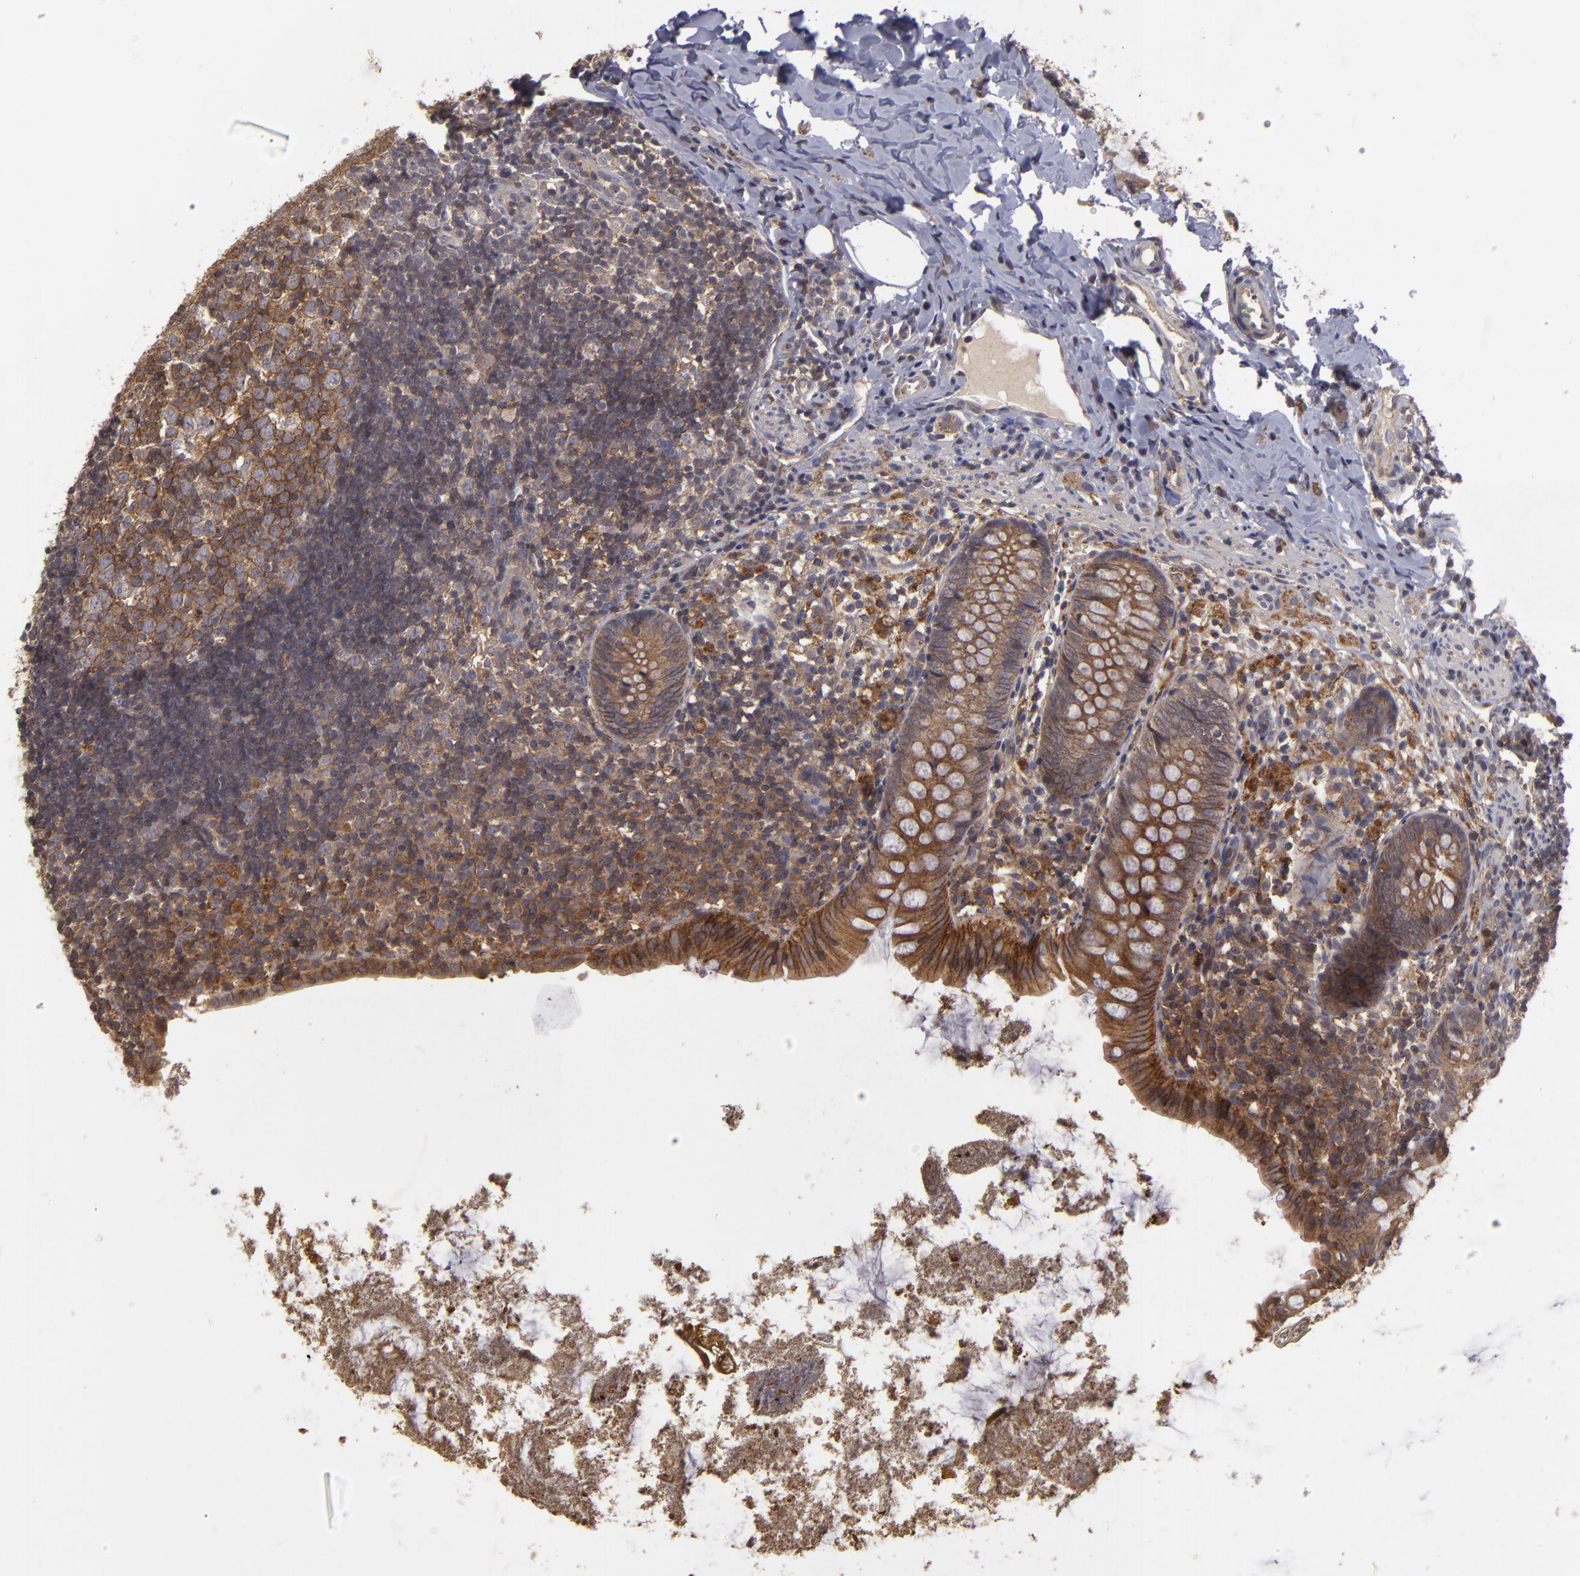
{"staining": {"intensity": "strong", "quantity": ">75%", "location": "cytoplasmic/membranous"}, "tissue": "appendix", "cell_type": "Glandular cells", "image_type": "normal", "snomed": [{"axis": "morphology", "description": "Normal tissue, NOS"}, {"axis": "topography", "description": "Appendix"}], "caption": "A brown stain highlights strong cytoplasmic/membranous expression of a protein in glandular cells of unremarkable human appendix.", "gene": "HRAS", "patient": {"sex": "female", "age": 9}}